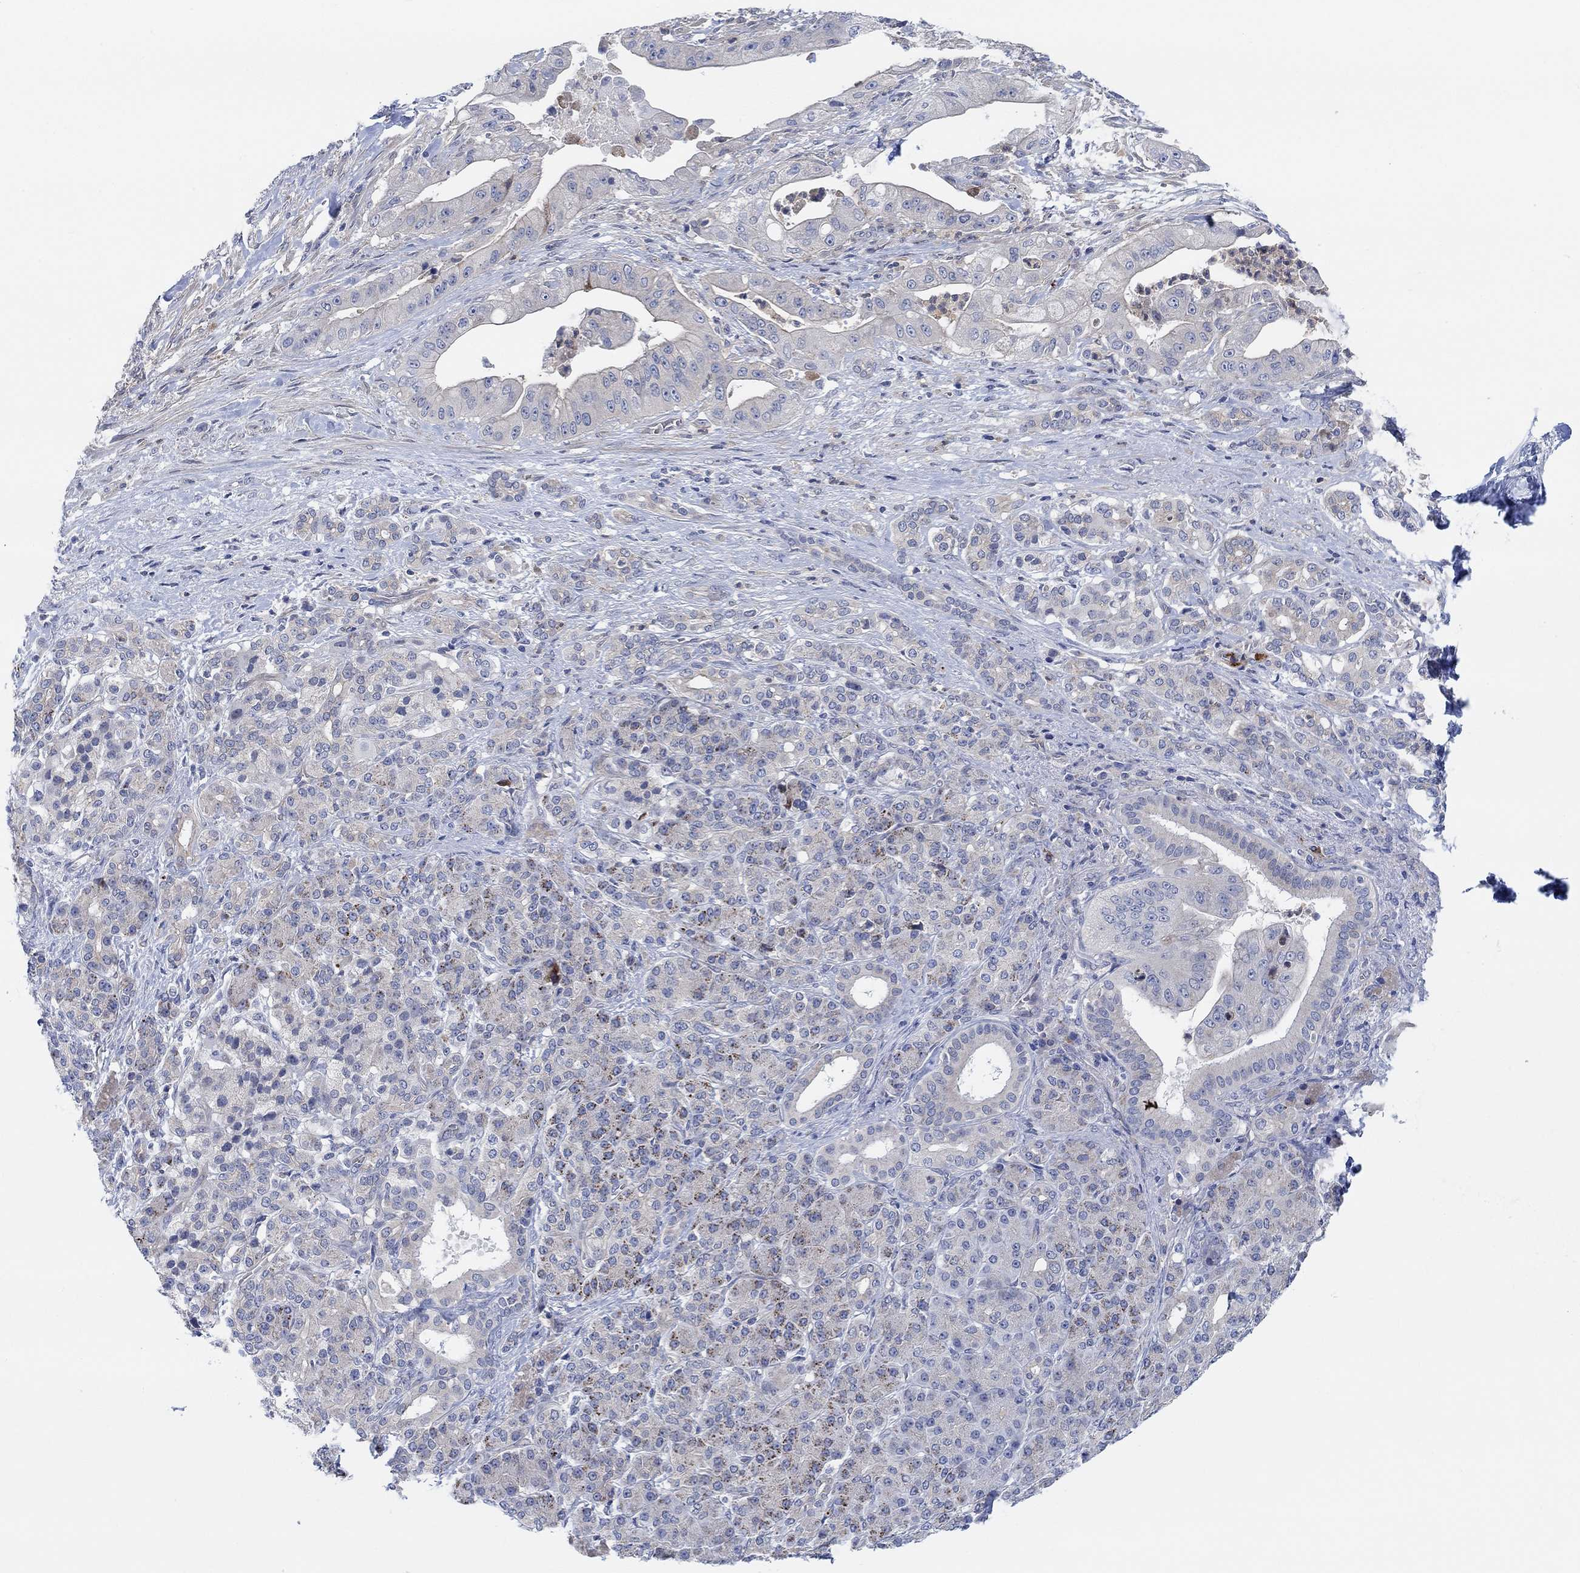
{"staining": {"intensity": "negative", "quantity": "none", "location": "none"}, "tissue": "pancreatic cancer", "cell_type": "Tumor cells", "image_type": "cancer", "snomed": [{"axis": "morphology", "description": "Normal tissue, NOS"}, {"axis": "morphology", "description": "Inflammation, NOS"}, {"axis": "morphology", "description": "Adenocarcinoma, NOS"}, {"axis": "topography", "description": "Pancreas"}], "caption": "Immunohistochemical staining of pancreatic cancer (adenocarcinoma) exhibits no significant positivity in tumor cells.", "gene": "PMFBP1", "patient": {"sex": "male", "age": 57}}